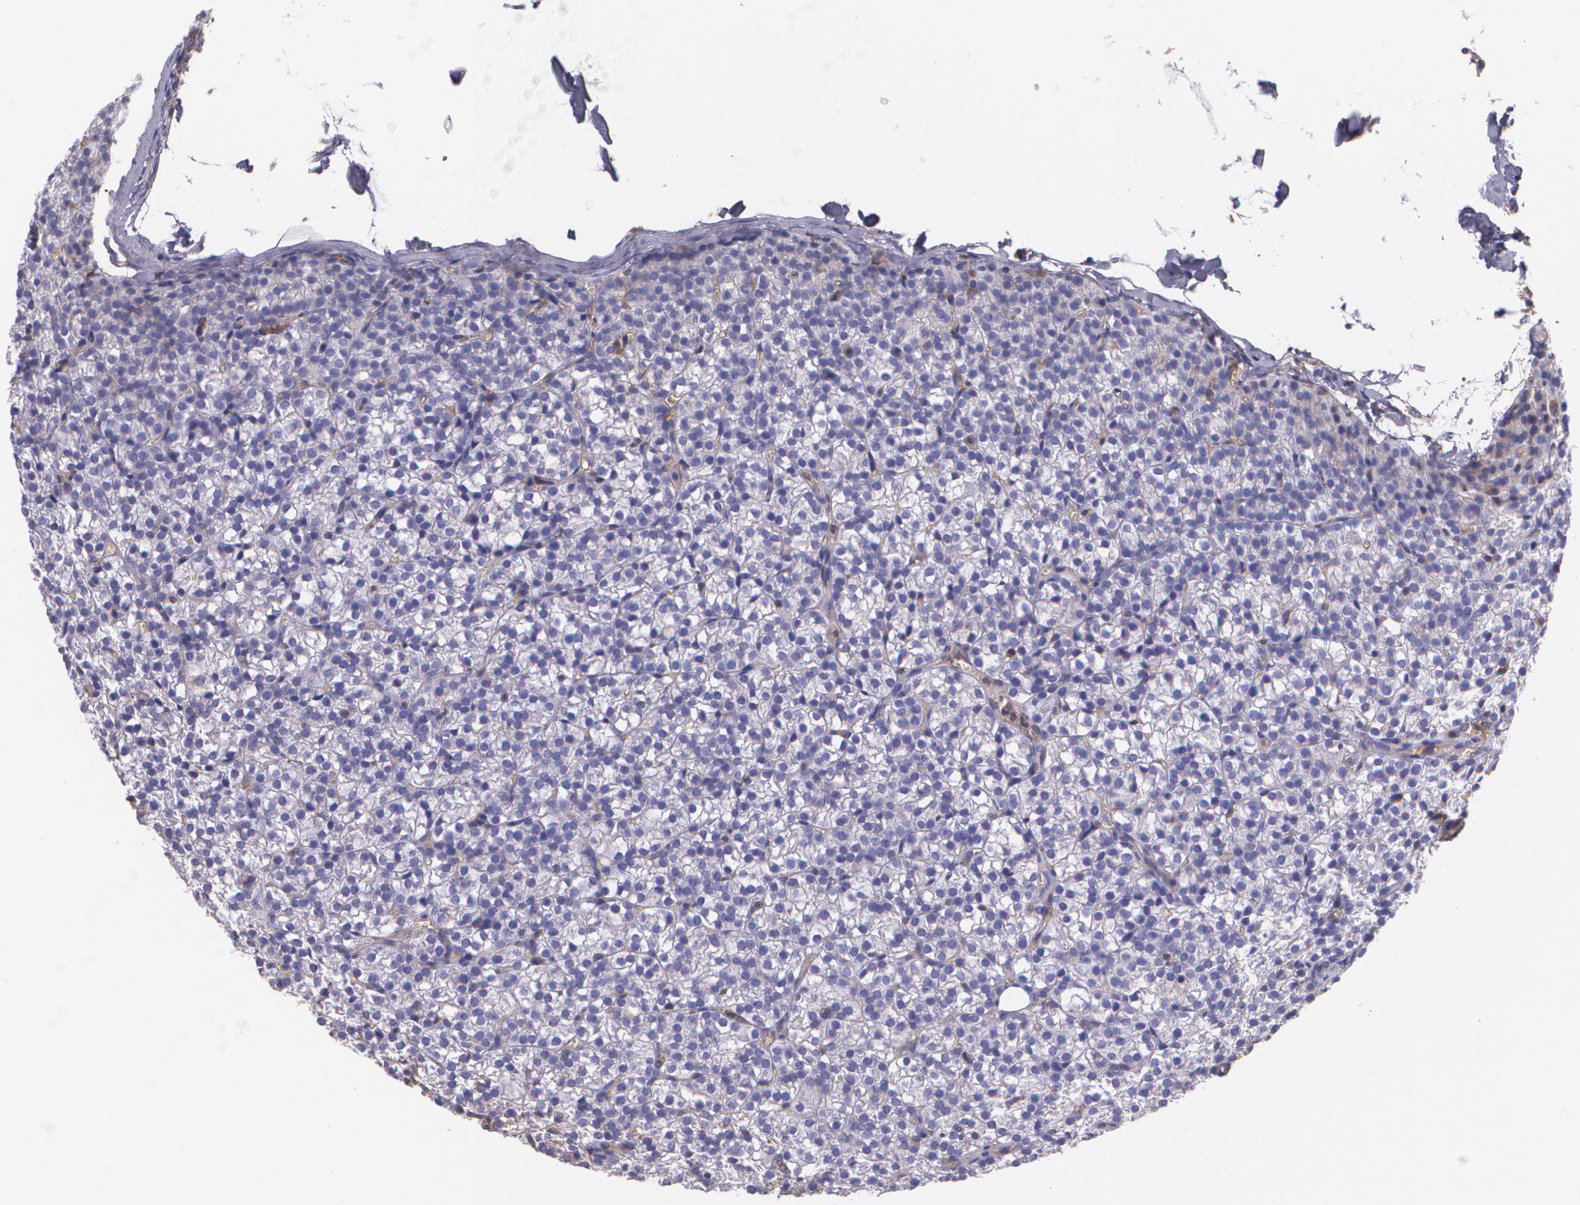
{"staining": {"intensity": "negative", "quantity": "none", "location": "none"}, "tissue": "parathyroid gland", "cell_type": "Glandular cells", "image_type": "normal", "snomed": [{"axis": "morphology", "description": "Normal tissue, NOS"}, {"axis": "topography", "description": "Parathyroid gland"}], "caption": "The histopathology image exhibits no staining of glandular cells in unremarkable parathyroid gland.", "gene": "B2M", "patient": {"sex": "female", "age": 17}}